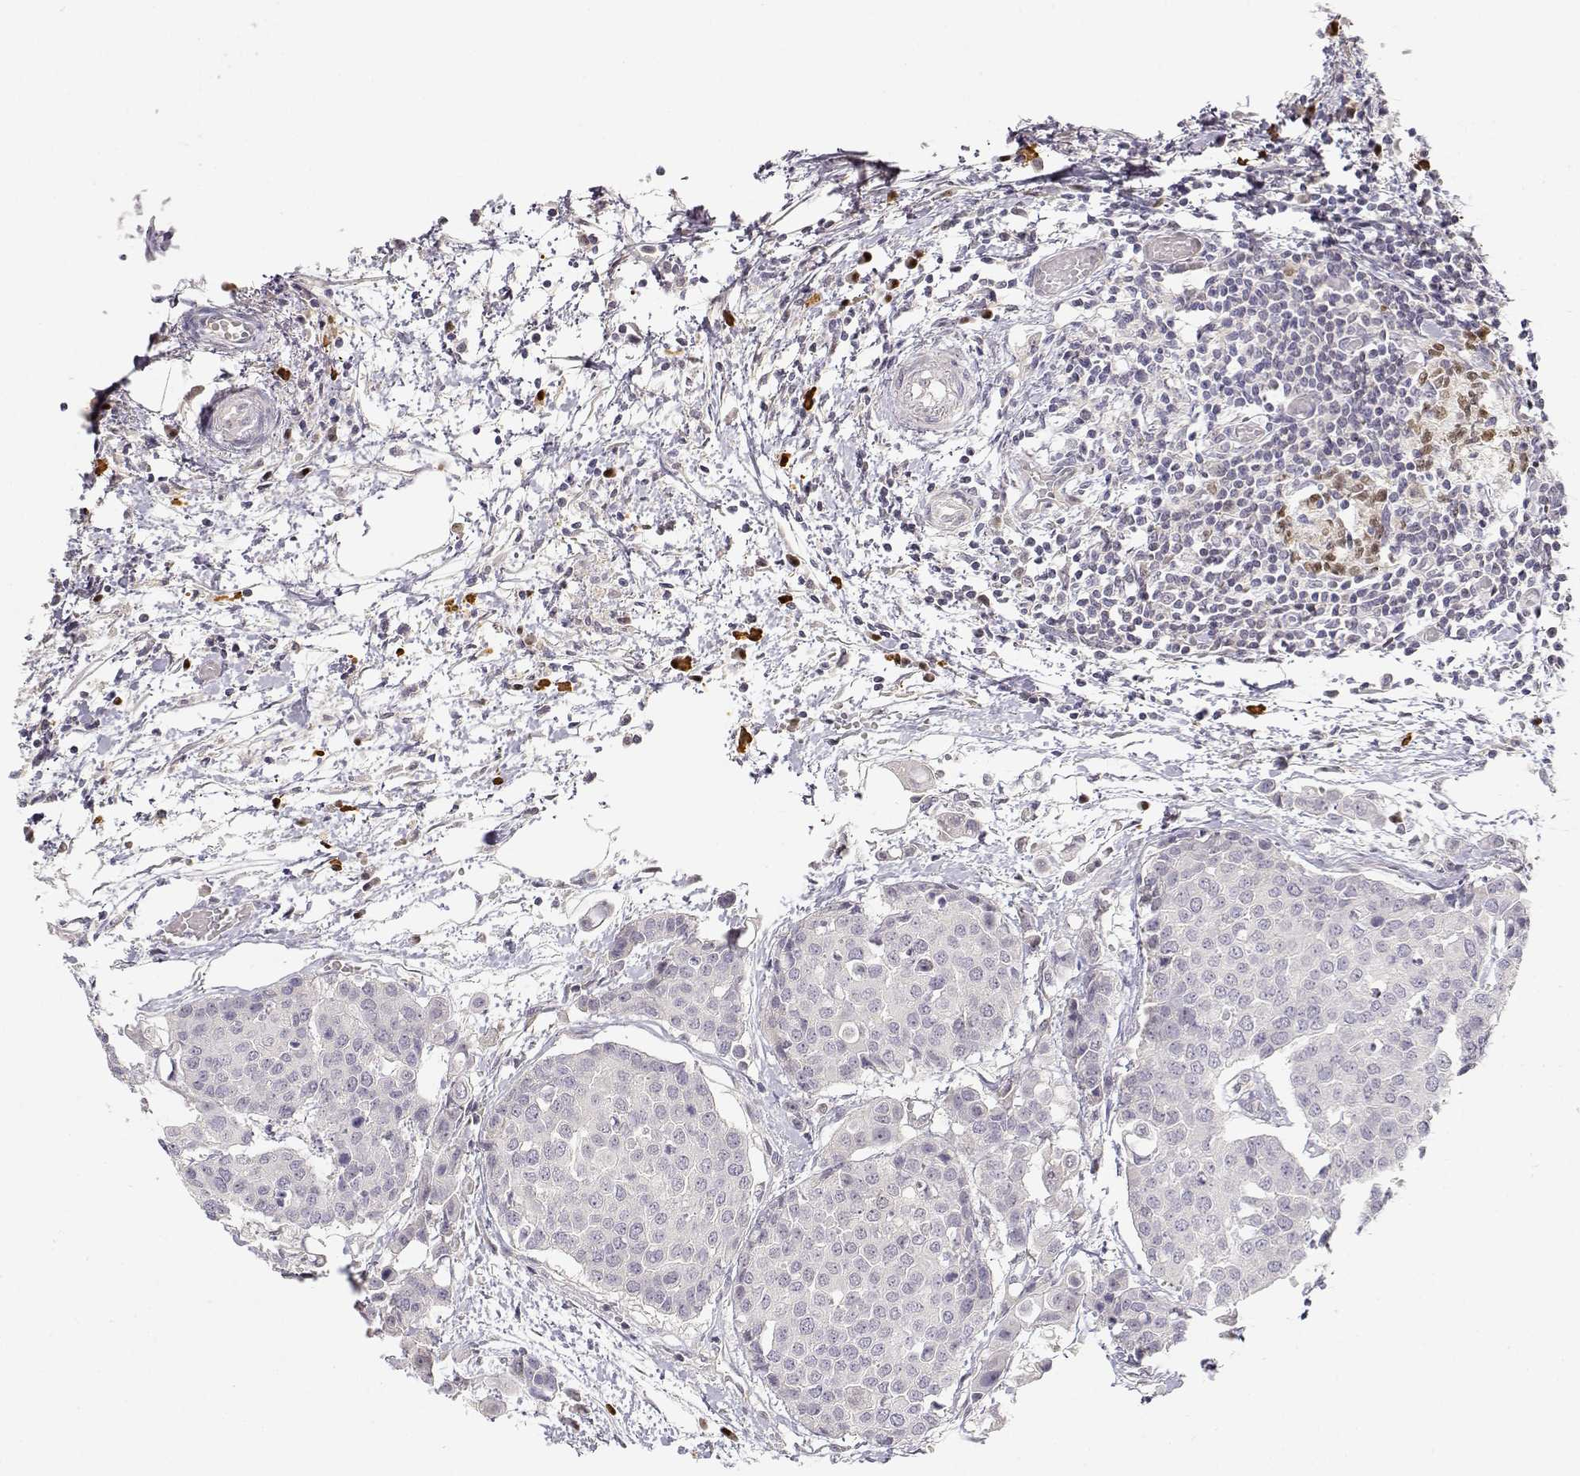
{"staining": {"intensity": "negative", "quantity": "none", "location": "none"}, "tissue": "carcinoid", "cell_type": "Tumor cells", "image_type": "cancer", "snomed": [{"axis": "morphology", "description": "Carcinoid, malignant, NOS"}, {"axis": "topography", "description": "Colon"}], "caption": "Immunohistochemistry (IHC) of human carcinoid (malignant) demonstrates no staining in tumor cells. The staining is performed using DAB brown chromogen with nuclei counter-stained in using hematoxylin.", "gene": "EAF2", "patient": {"sex": "male", "age": 81}}